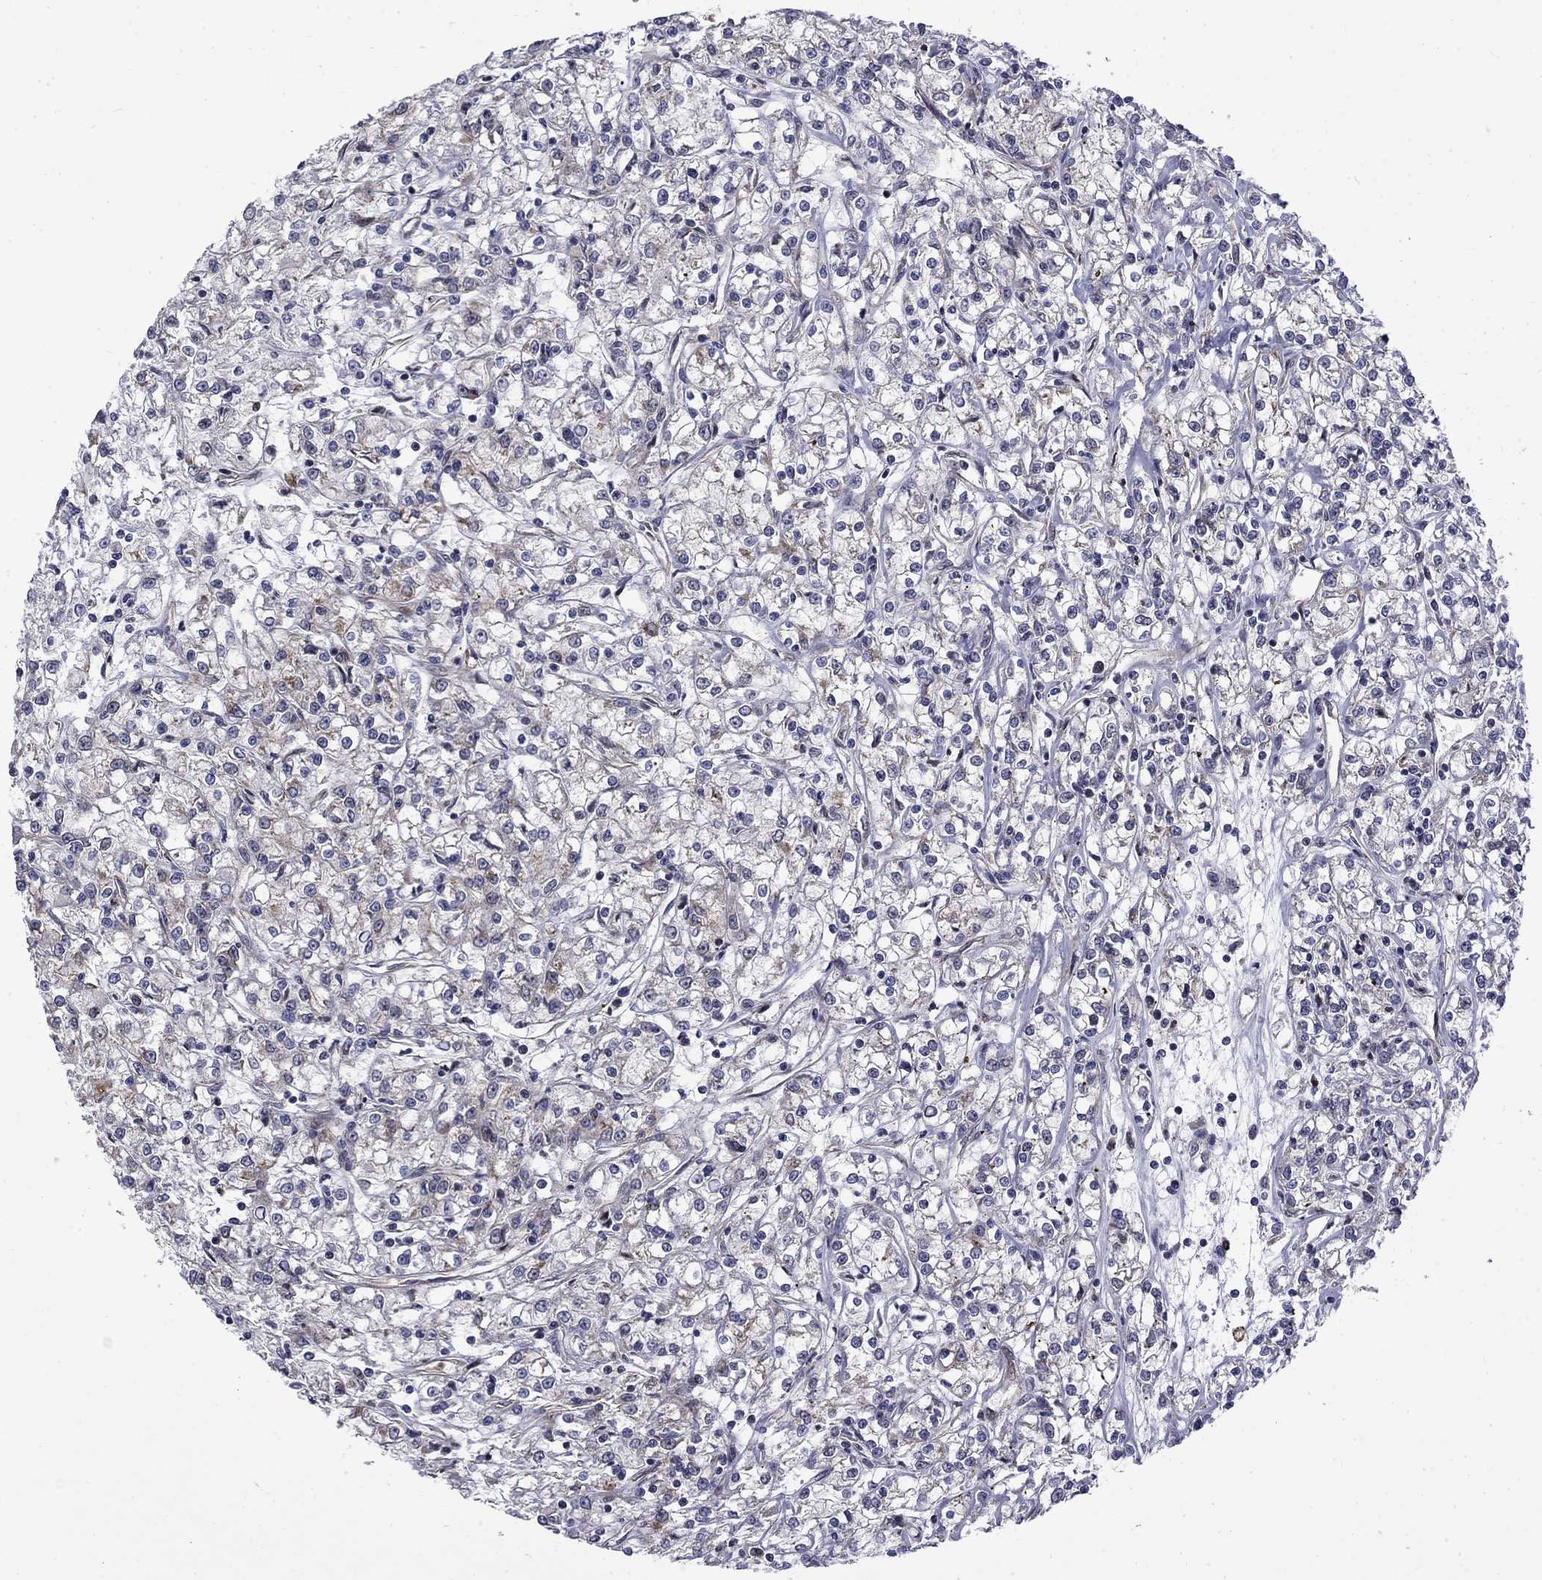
{"staining": {"intensity": "negative", "quantity": "none", "location": "none"}, "tissue": "renal cancer", "cell_type": "Tumor cells", "image_type": "cancer", "snomed": [{"axis": "morphology", "description": "Adenocarcinoma, NOS"}, {"axis": "topography", "description": "Kidney"}], "caption": "Protein analysis of adenocarcinoma (renal) displays no significant staining in tumor cells.", "gene": "KPNA3", "patient": {"sex": "female", "age": 59}}